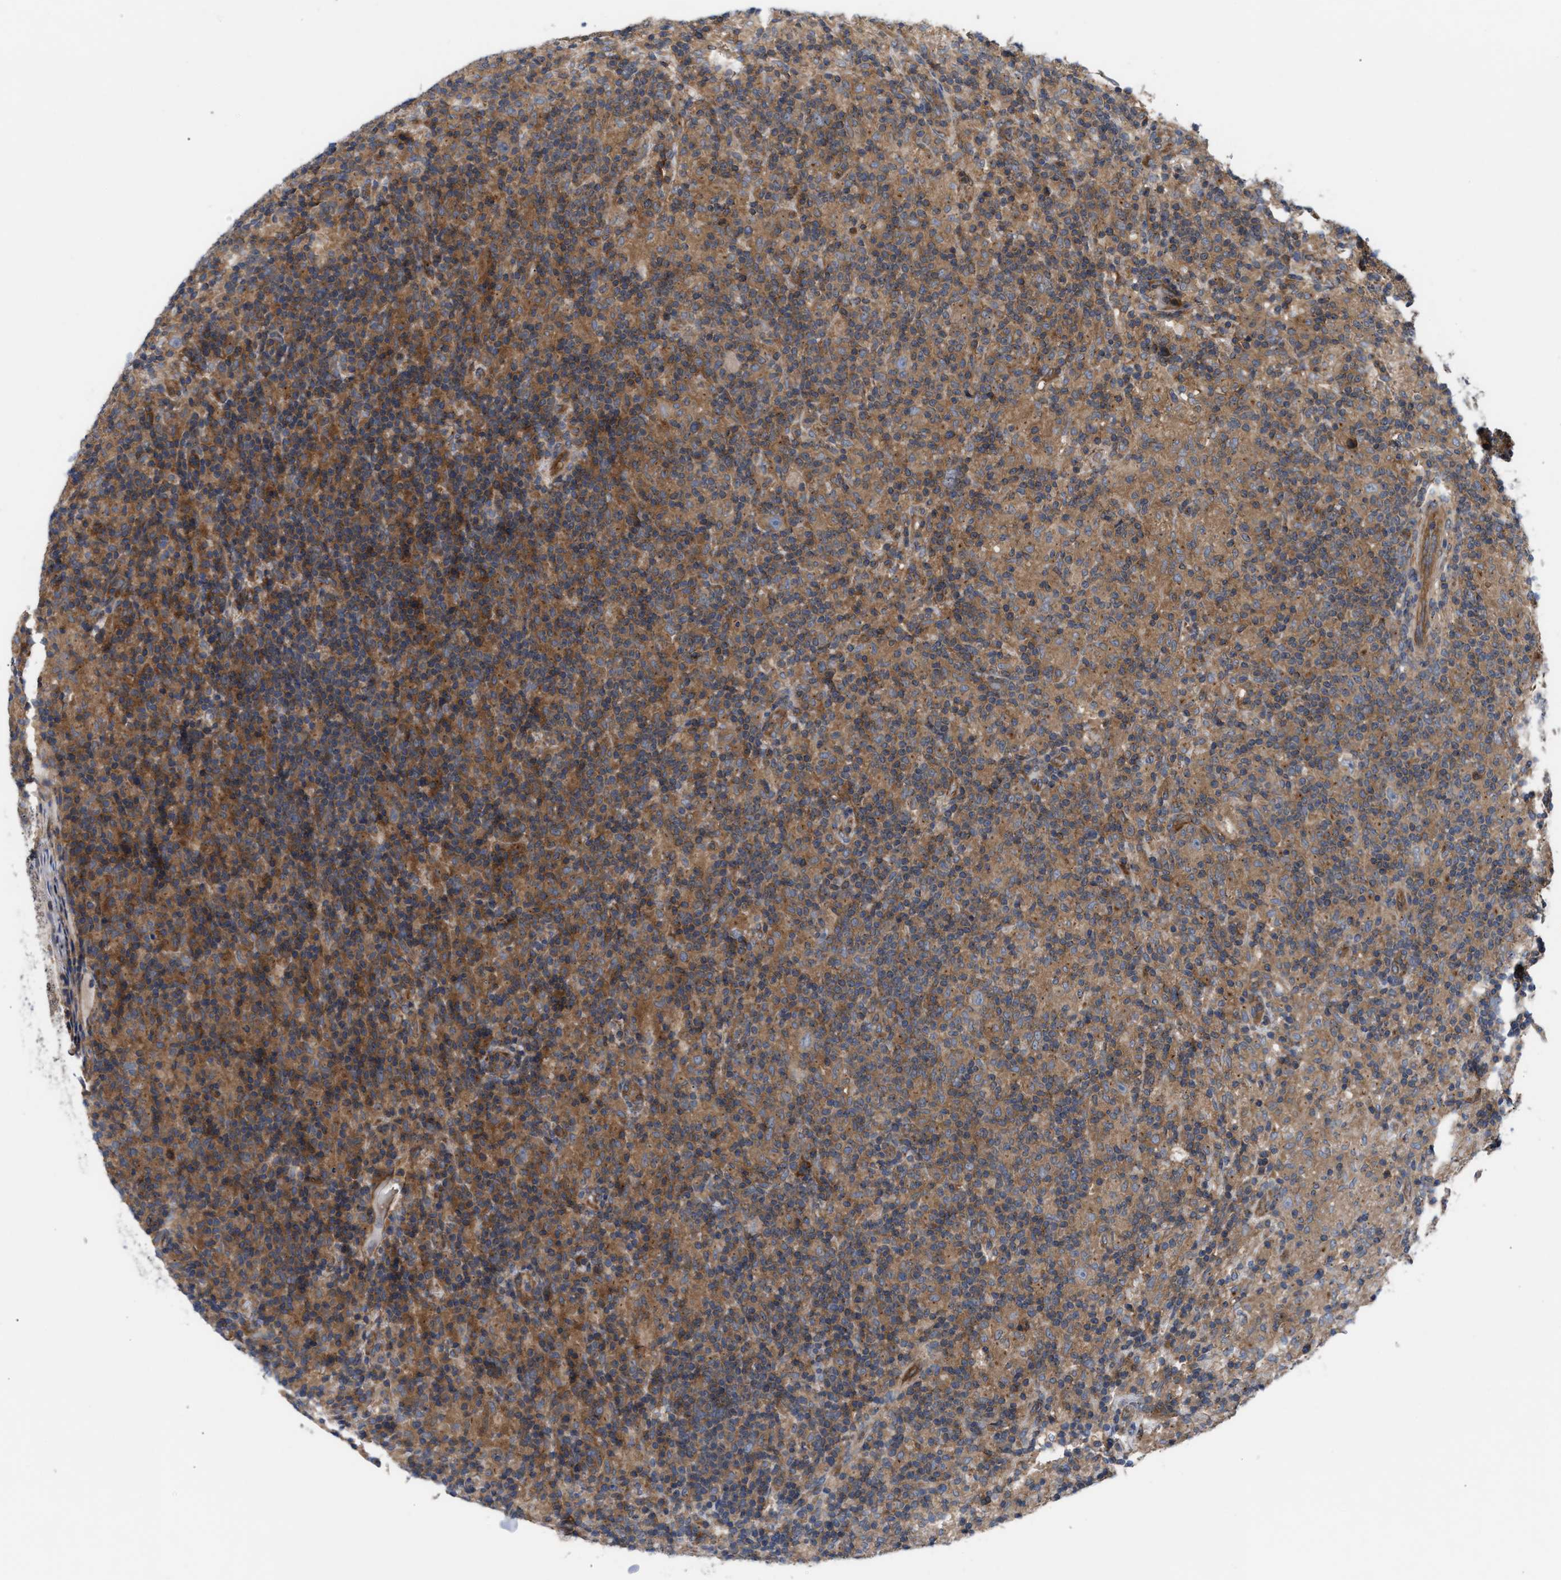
{"staining": {"intensity": "moderate", "quantity": ">75%", "location": "cytoplasmic/membranous"}, "tissue": "lymphoma", "cell_type": "Tumor cells", "image_type": "cancer", "snomed": [{"axis": "morphology", "description": "Hodgkin's disease, NOS"}, {"axis": "topography", "description": "Lymph node"}], "caption": "This is an image of immunohistochemistry (IHC) staining of lymphoma, which shows moderate staining in the cytoplasmic/membranous of tumor cells.", "gene": "LAPTM4B", "patient": {"sex": "male", "age": 70}}